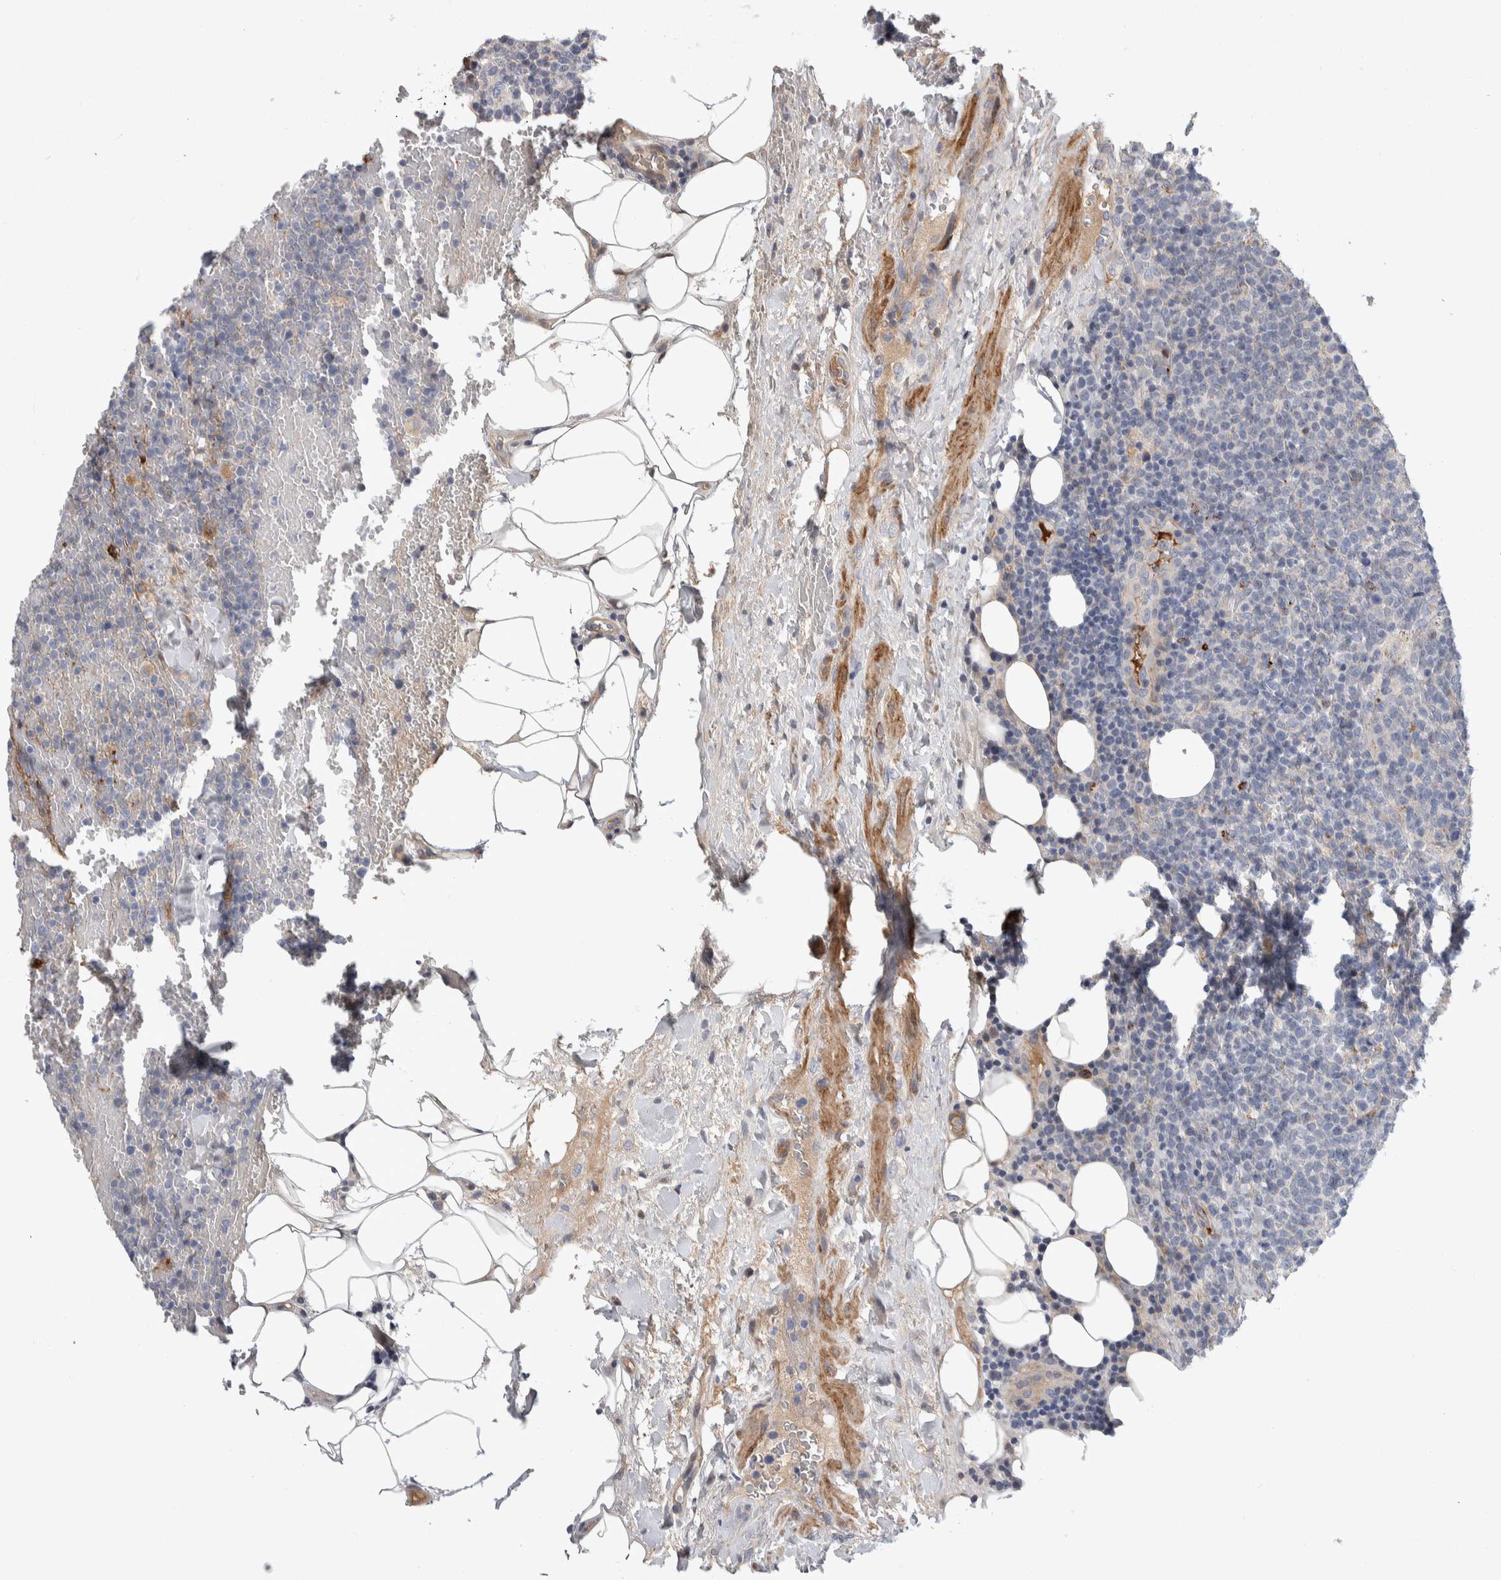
{"staining": {"intensity": "negative", "quantity": "none", "location": "none"}, "tissue": "lymphoma", "cell_type": "Tumor cells", "image_type": "cancer", "snomed": [{"axis": "morphology", "description": "Malignant lymphoma, non-Hodgkin's type, High grade"}, {"axis": "topography", "description": "Lymph node"}], "caption": "Protein analysis of malignant lymphoma, non-Hodgkin's type (high-grade) displays no significant expression in tumor cells. (IHC, brightfield microscopy, high magnification).", "gene": "PSMG3", "patient": {"sex": "male", "age": 61}}